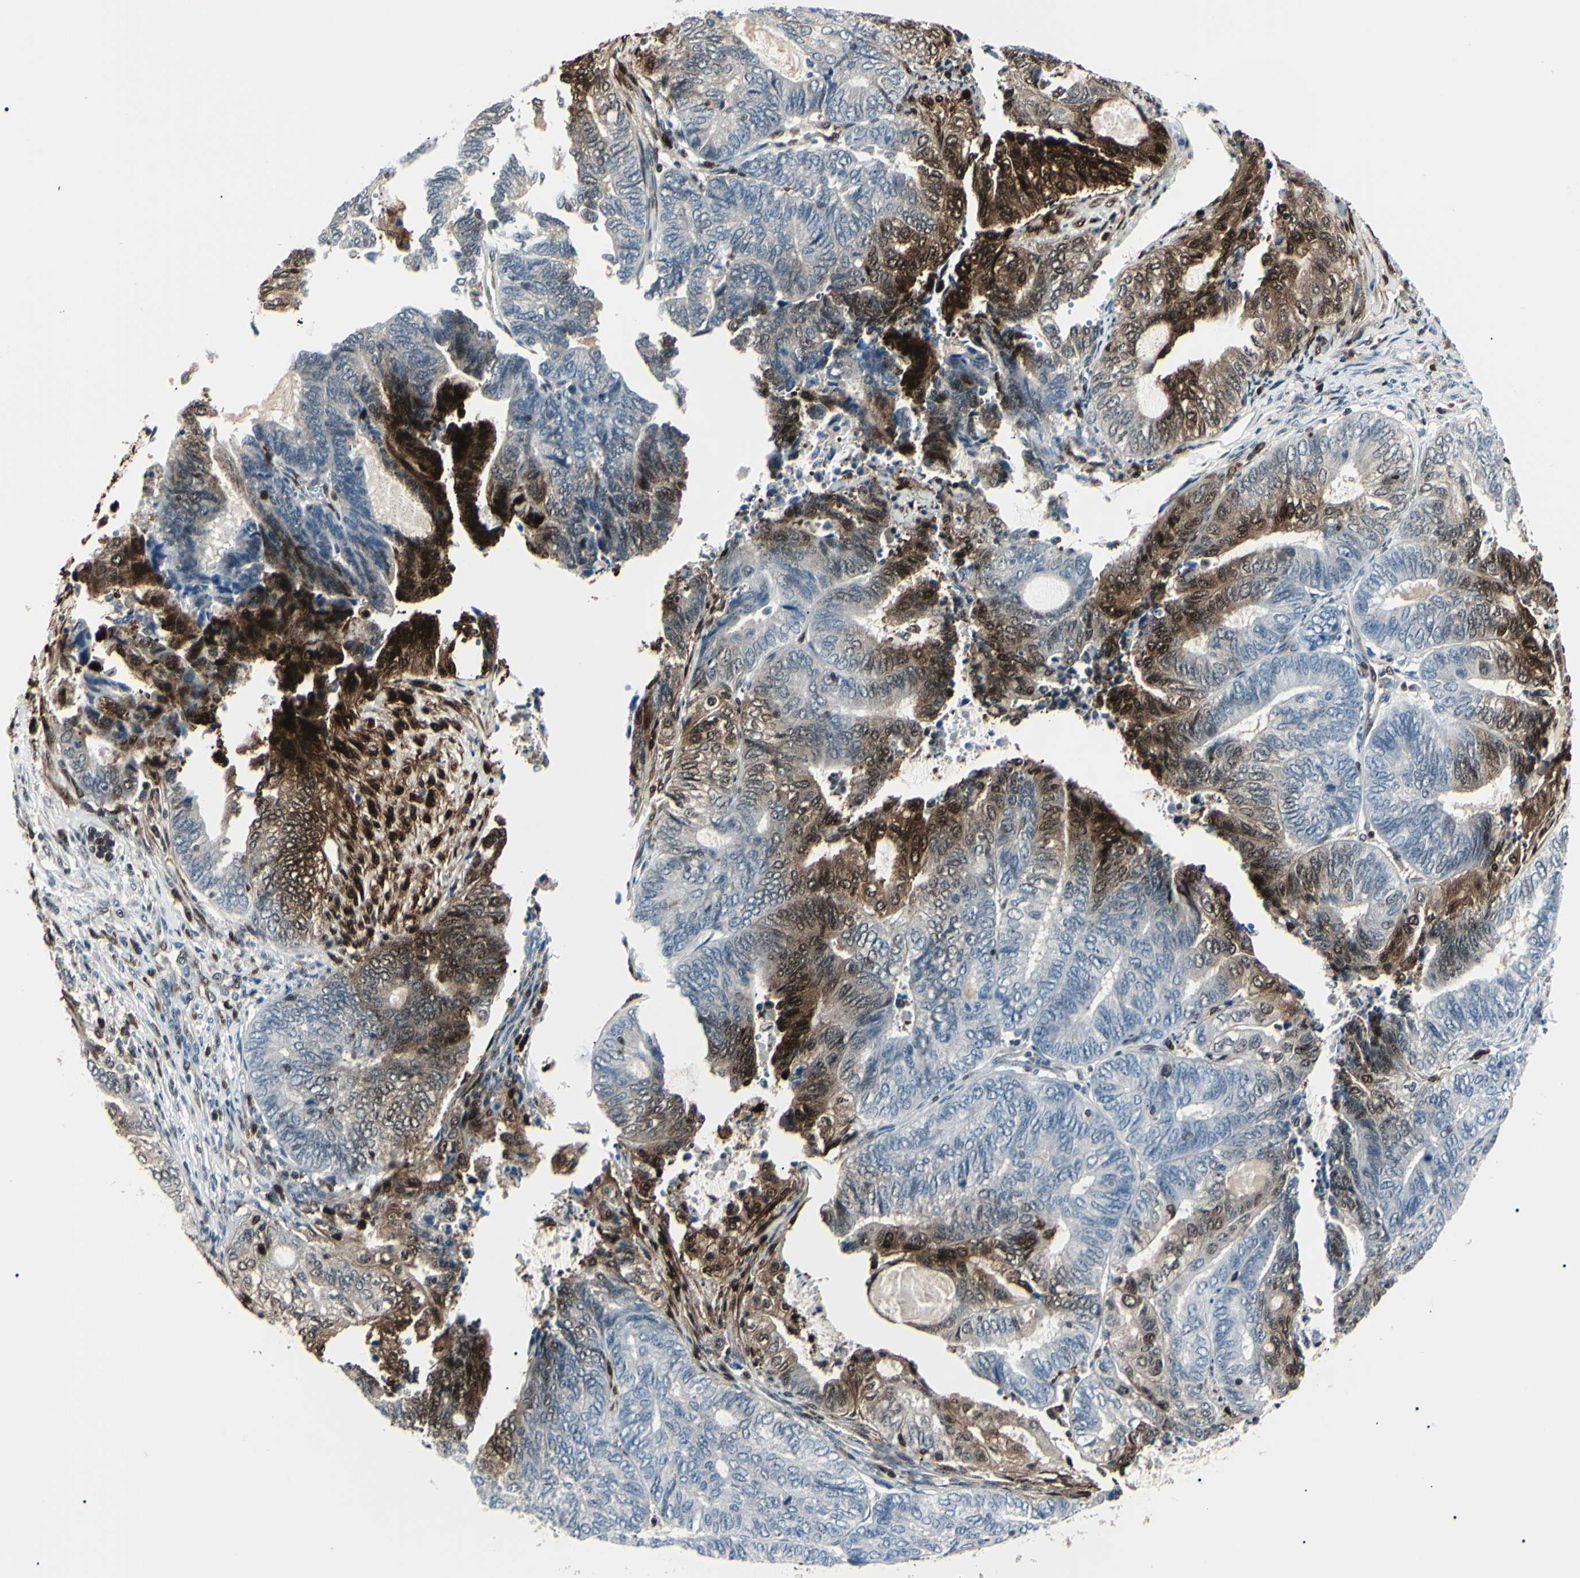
{"staining": {"intensity": "moderate", "quantity": "25%-75%", "location": "cytoplasmic/membranous,nuclear"}, "tissue": "endometrial cancer", "cell_type": "Tumor cells", "image_type": "cancer", "snomed": [{"axis": "morphology", "description": "Adenocarcinoma, NOS"}, {"axis": "topography", "description": "Uterus"}, {"axis": "topography", "description": "Endometrium"}], "caption": "A brown stain labels moderate cytoplasmic/membranous and nuclear expression of a protein in endometrial cancer (adenocarcinoma) tumor cells.", "gene": "PGK1", "patient": {"sex": "female", "age": 70}}